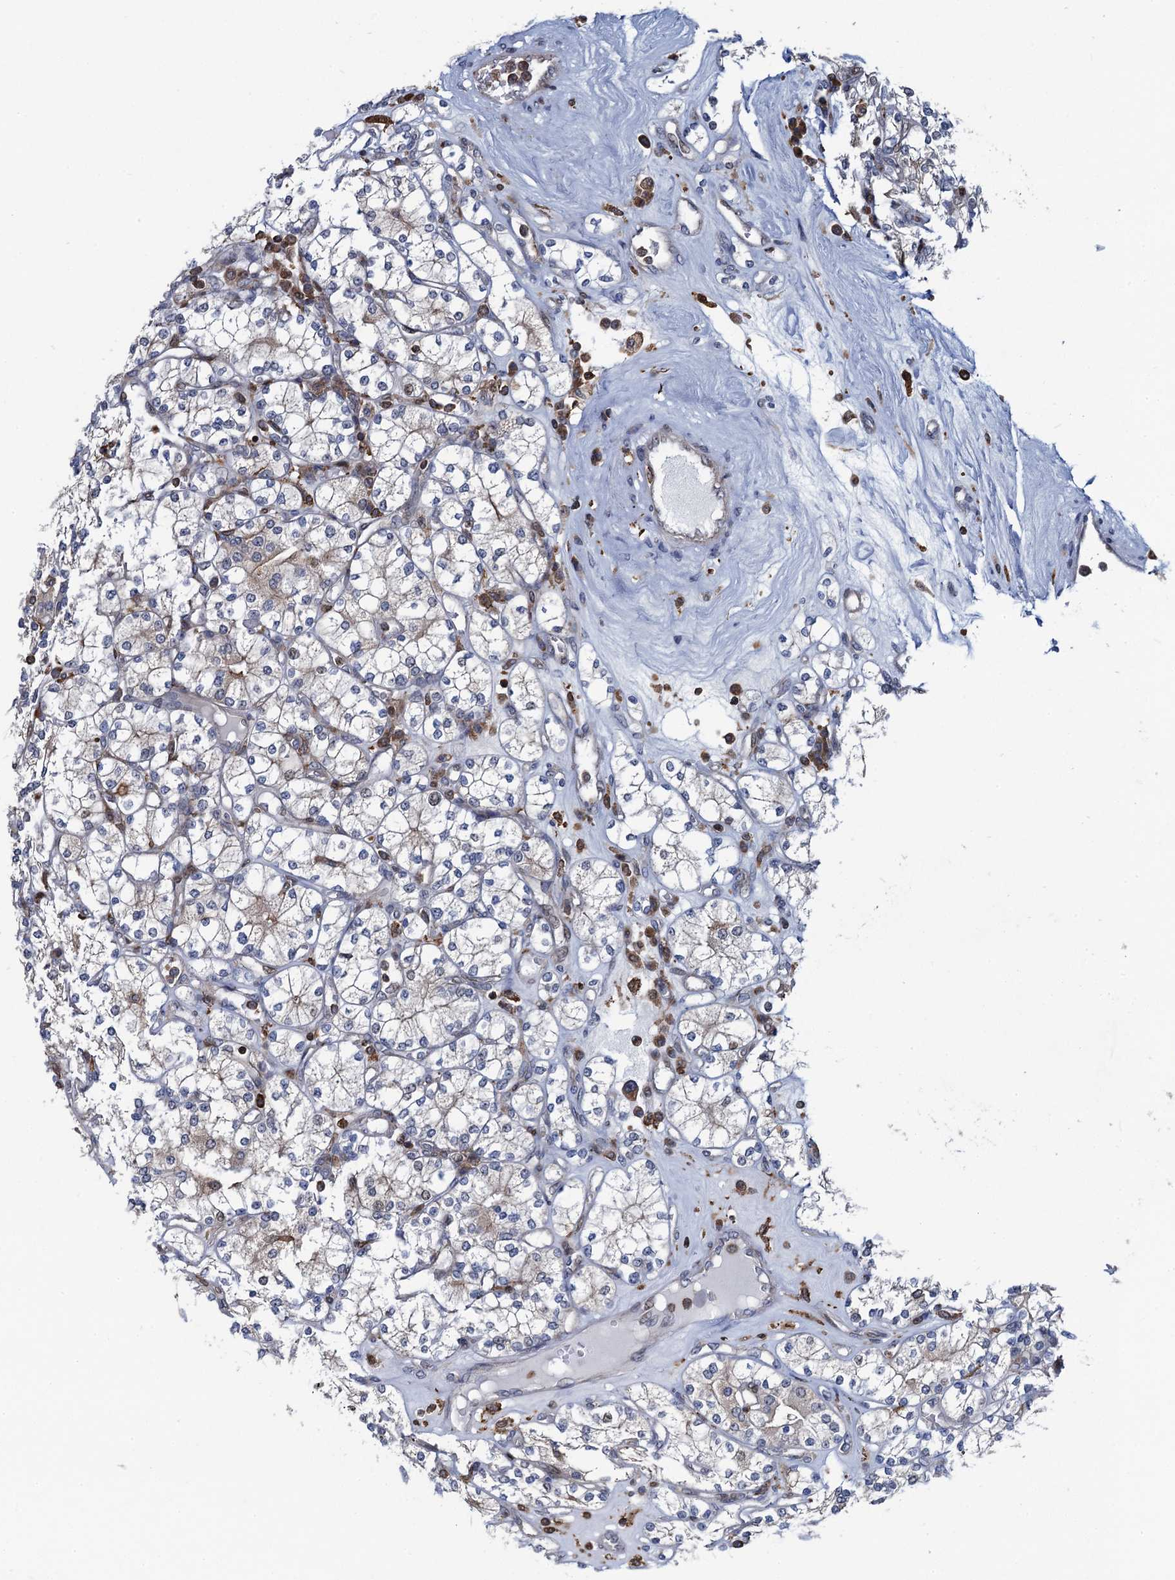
{"staining": {"intensity": "negative", "quantity": "none", "location": "none"}, "tissue": "renal cancer", "cell_type": "Tumor cells", "image_type": "cancer", "snomed": [{"axis": "morphology", "description": "Adenocarcinoma, NOS"}, {"axis": "topography", "description": "Kidney"}], "caption": "Histopathology image shows no significant protein expression in tumor cells of renal adenocarcinoma. (DAB immunohistochemistry (IHC) visualized using brightfield microscopy, high magnification).", "gene": "CCDC102A", "patient": {"sex": "male", "age": 77}}